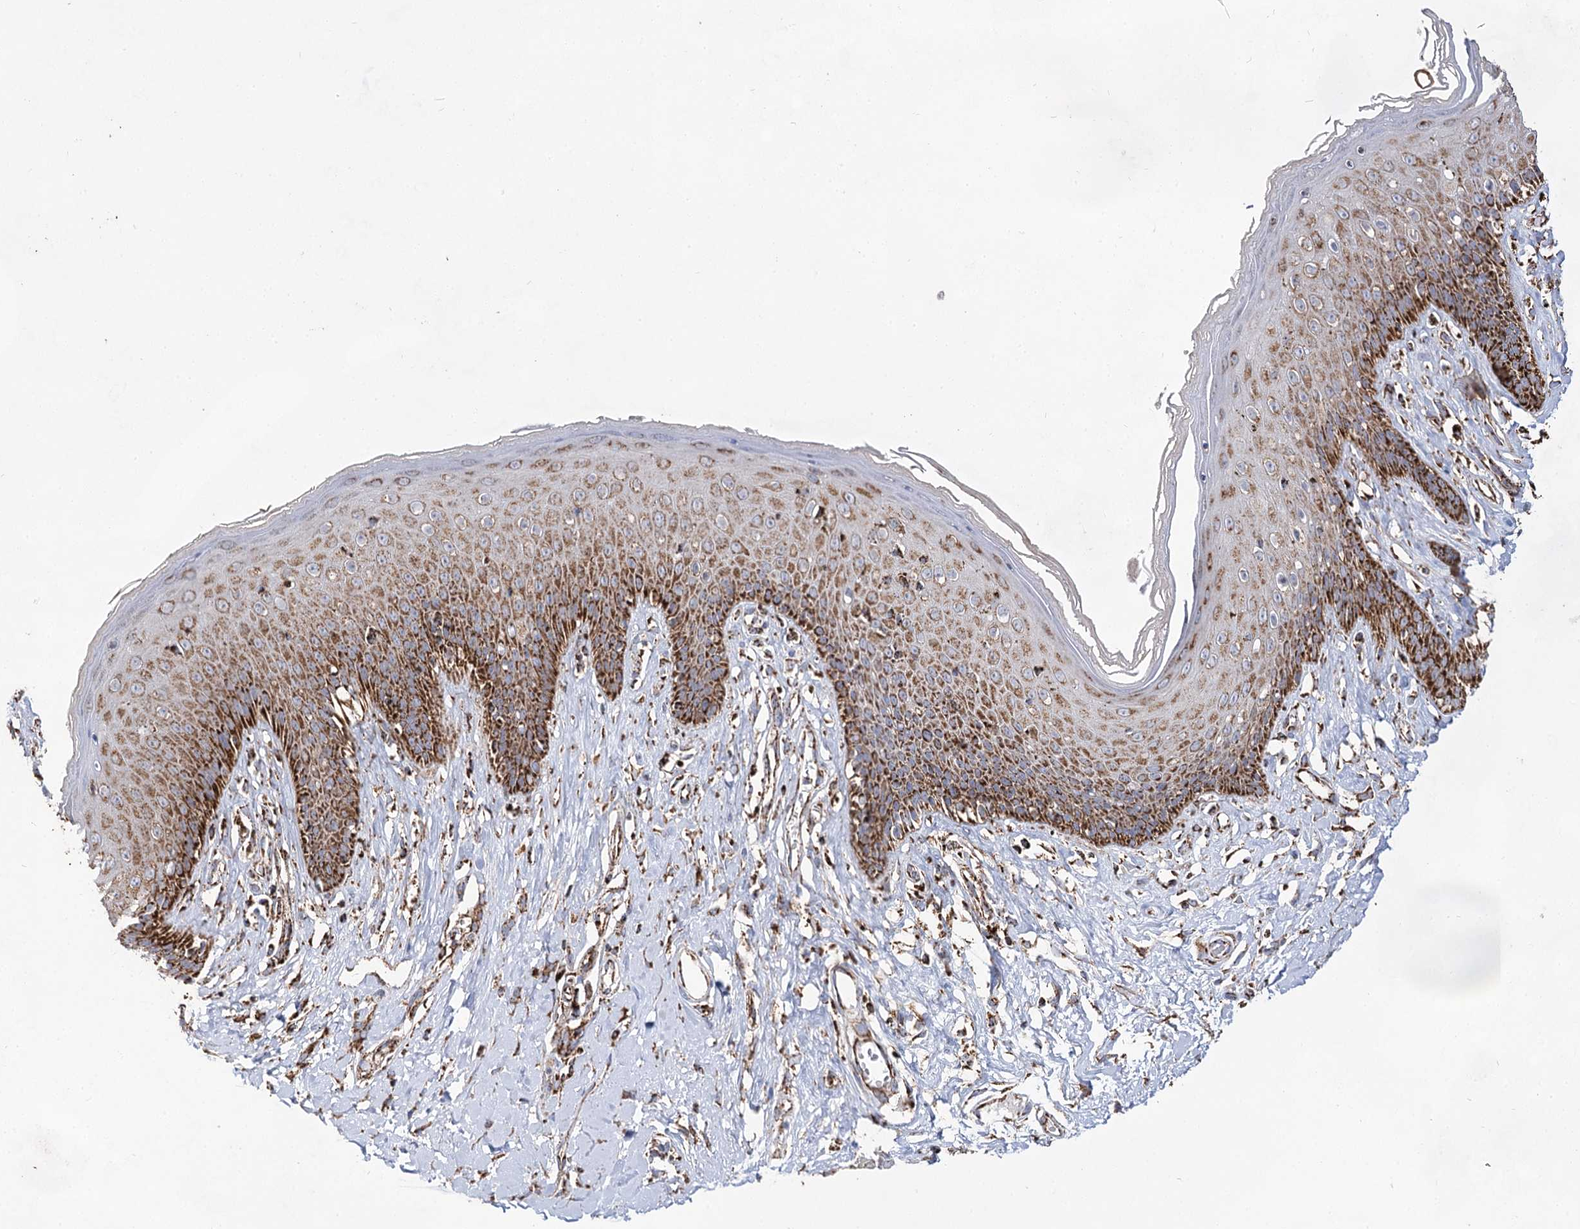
{"staining": {"intensity": "strong", "quantity": ">75%", "location": "cytoplasmic/membranous"}, "tissue": "skin", "cell_type": "Epidermal cells", "image_type": "normal", "snomed": [{"axis": "morphology", "description": "Normal tissue, NOS"}, {"axis": "morphology", "description": "Squamous cell carcinoma, NOS"}, {"axis": "topography", "description": "Vulva"}], "caption": "The image shows staining of benign skin, revealing strong cytoplasmic/membranous protein expression (brown color) within epidermal cells. (DAB = brown stain, brightfield microscopy at high magnification).", "gene": "NADK2", "patient": {"sex": "female", "age": 85}}